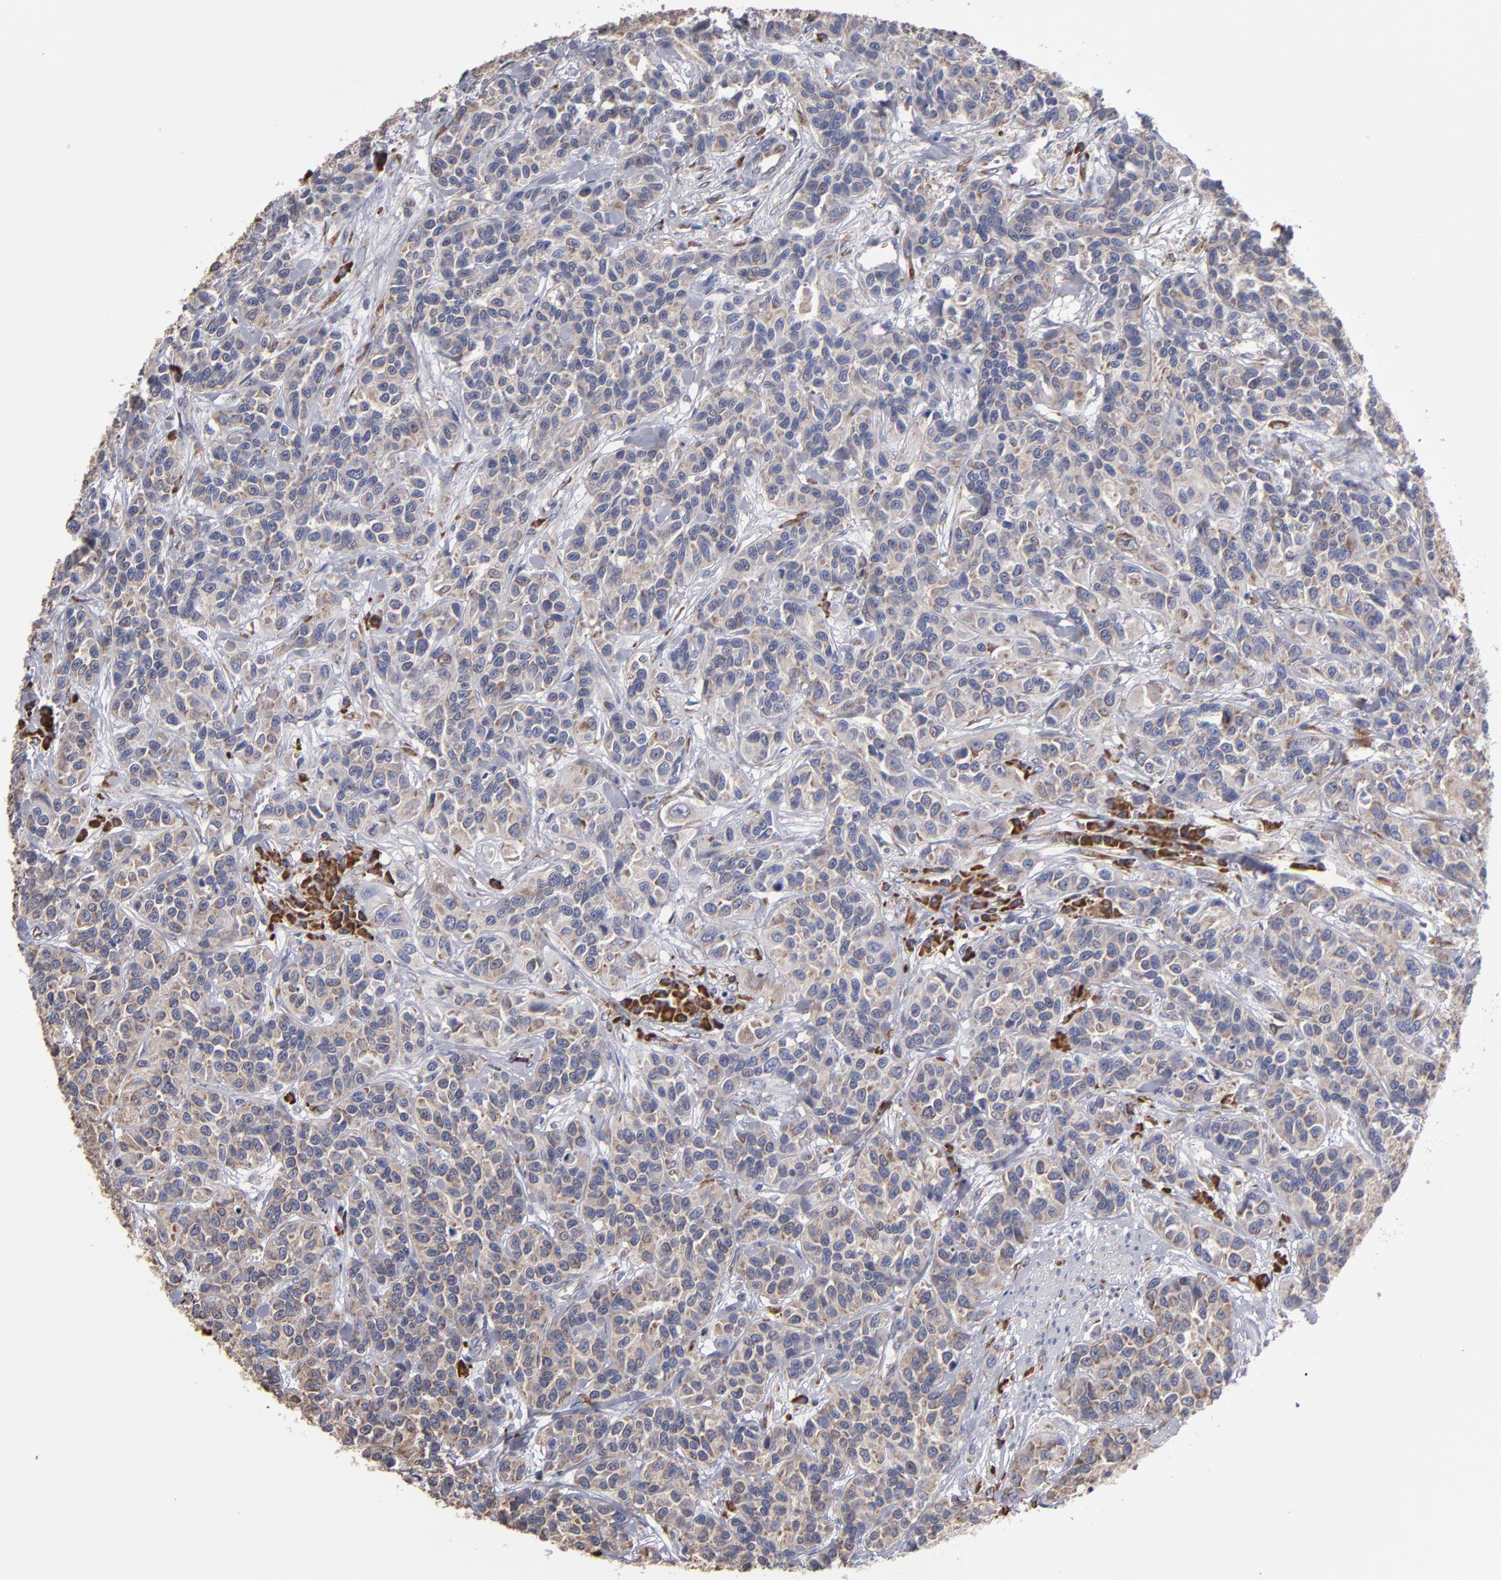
{"staining": {"intensity": "moderate", "quantity": ">75%", "location": "cytoplasmic/membranous"}, "tissue": "urothelial cancer", "cell_type": "Tumor cells", "image_type": "cancer", "snomed": [{"axis": "morphology", "description": "Urothelial carcinoma, High grade"}, {"axis": "topography", "description": "Urinary bladder"}], "caption": "This is an image of immunohistochemistry (IHC) staining of high-grade urothelial carcinoma, which shows moderate expression in the cytoplasmic/membranous of tumor cells.", "gene": "SND1", "patient": {"sex": "female", "age": 81}}